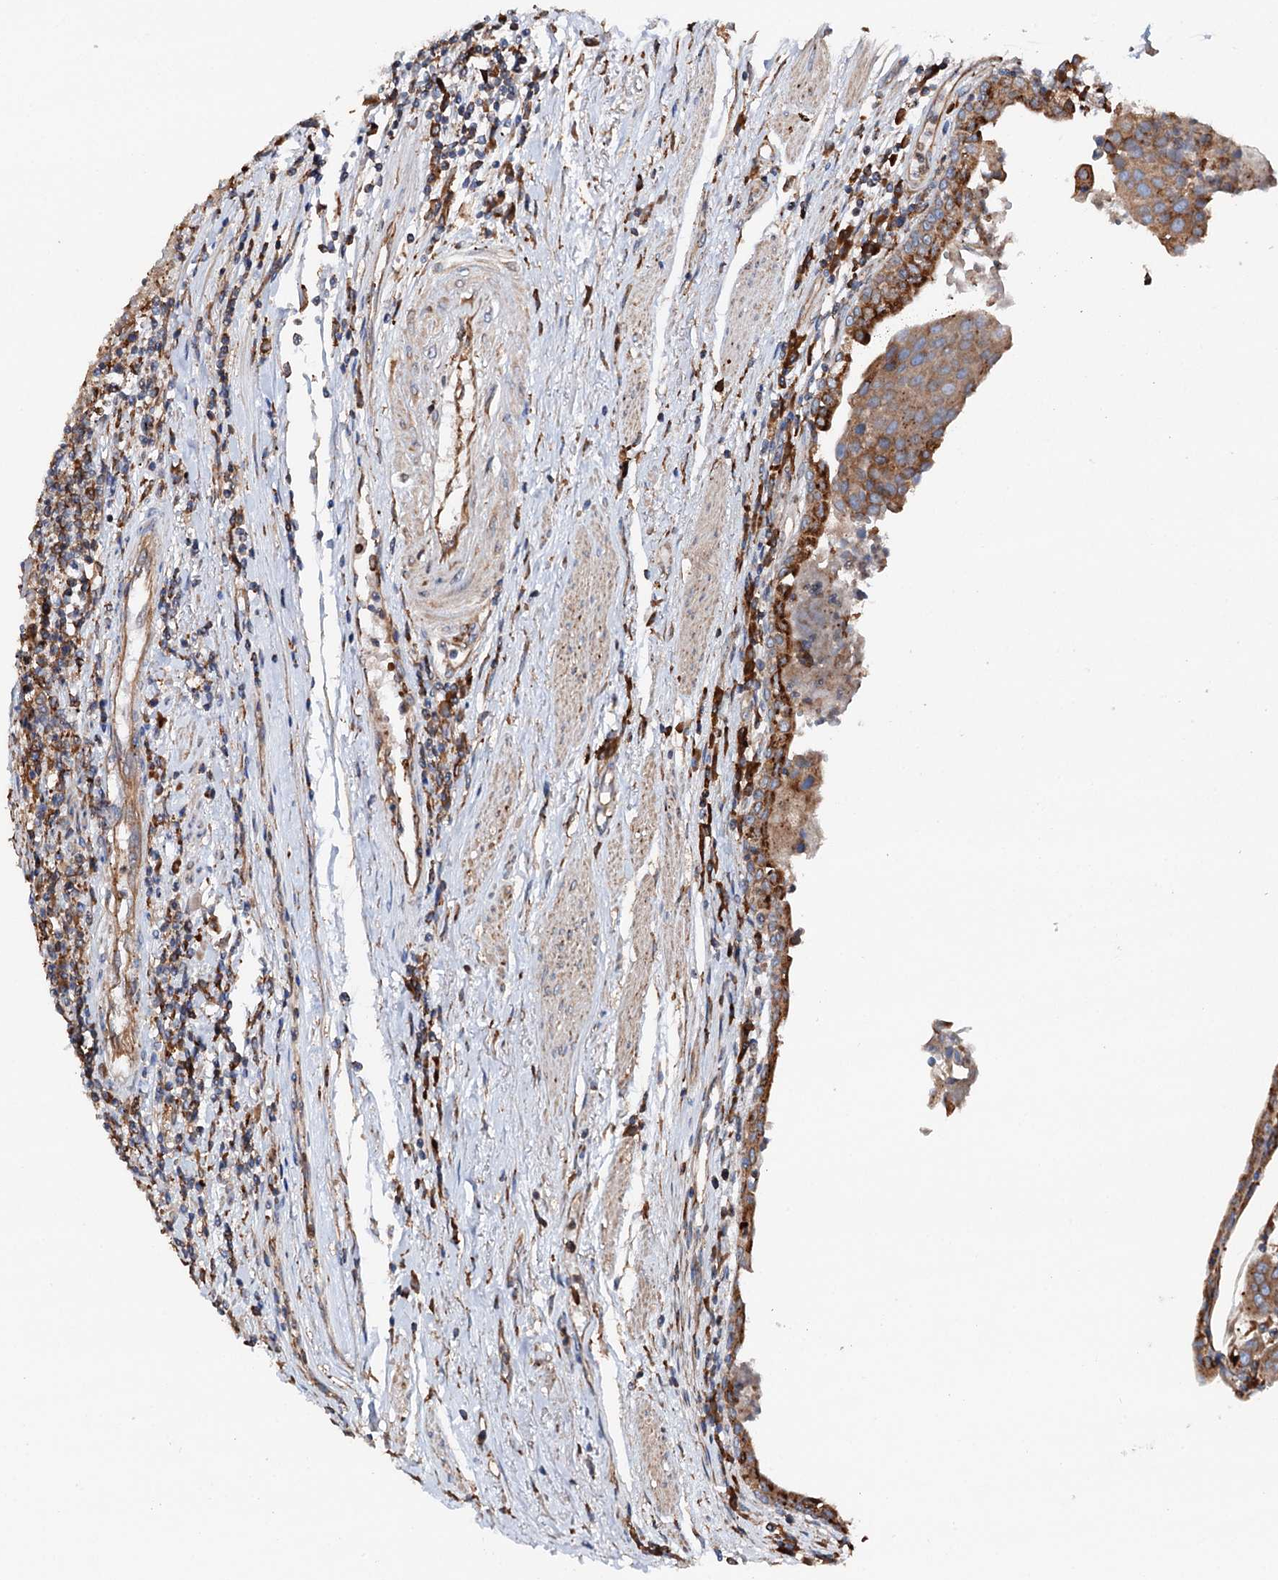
{"staining": {"intensity": "moderate", "quantity": ">75%", "location": "cytoplasmic/membranous"}, "tissue": "urothelial cancer", "cell_type": "Tumor cells", "image_type": "cancer", "snomed": [{"axis": "morphology", "description": "Urothelial carcinoma, High grade"}, {"axis": "topography", "description": "Urinary bladder"}], "caption": "This is an image of IHC staining of urothelial cancer, which shows moderate staining in the cytoplasmic/membranous of tumor cells.", "gene": "ERP29", "patient": {"sex": "female", "age": 85}}